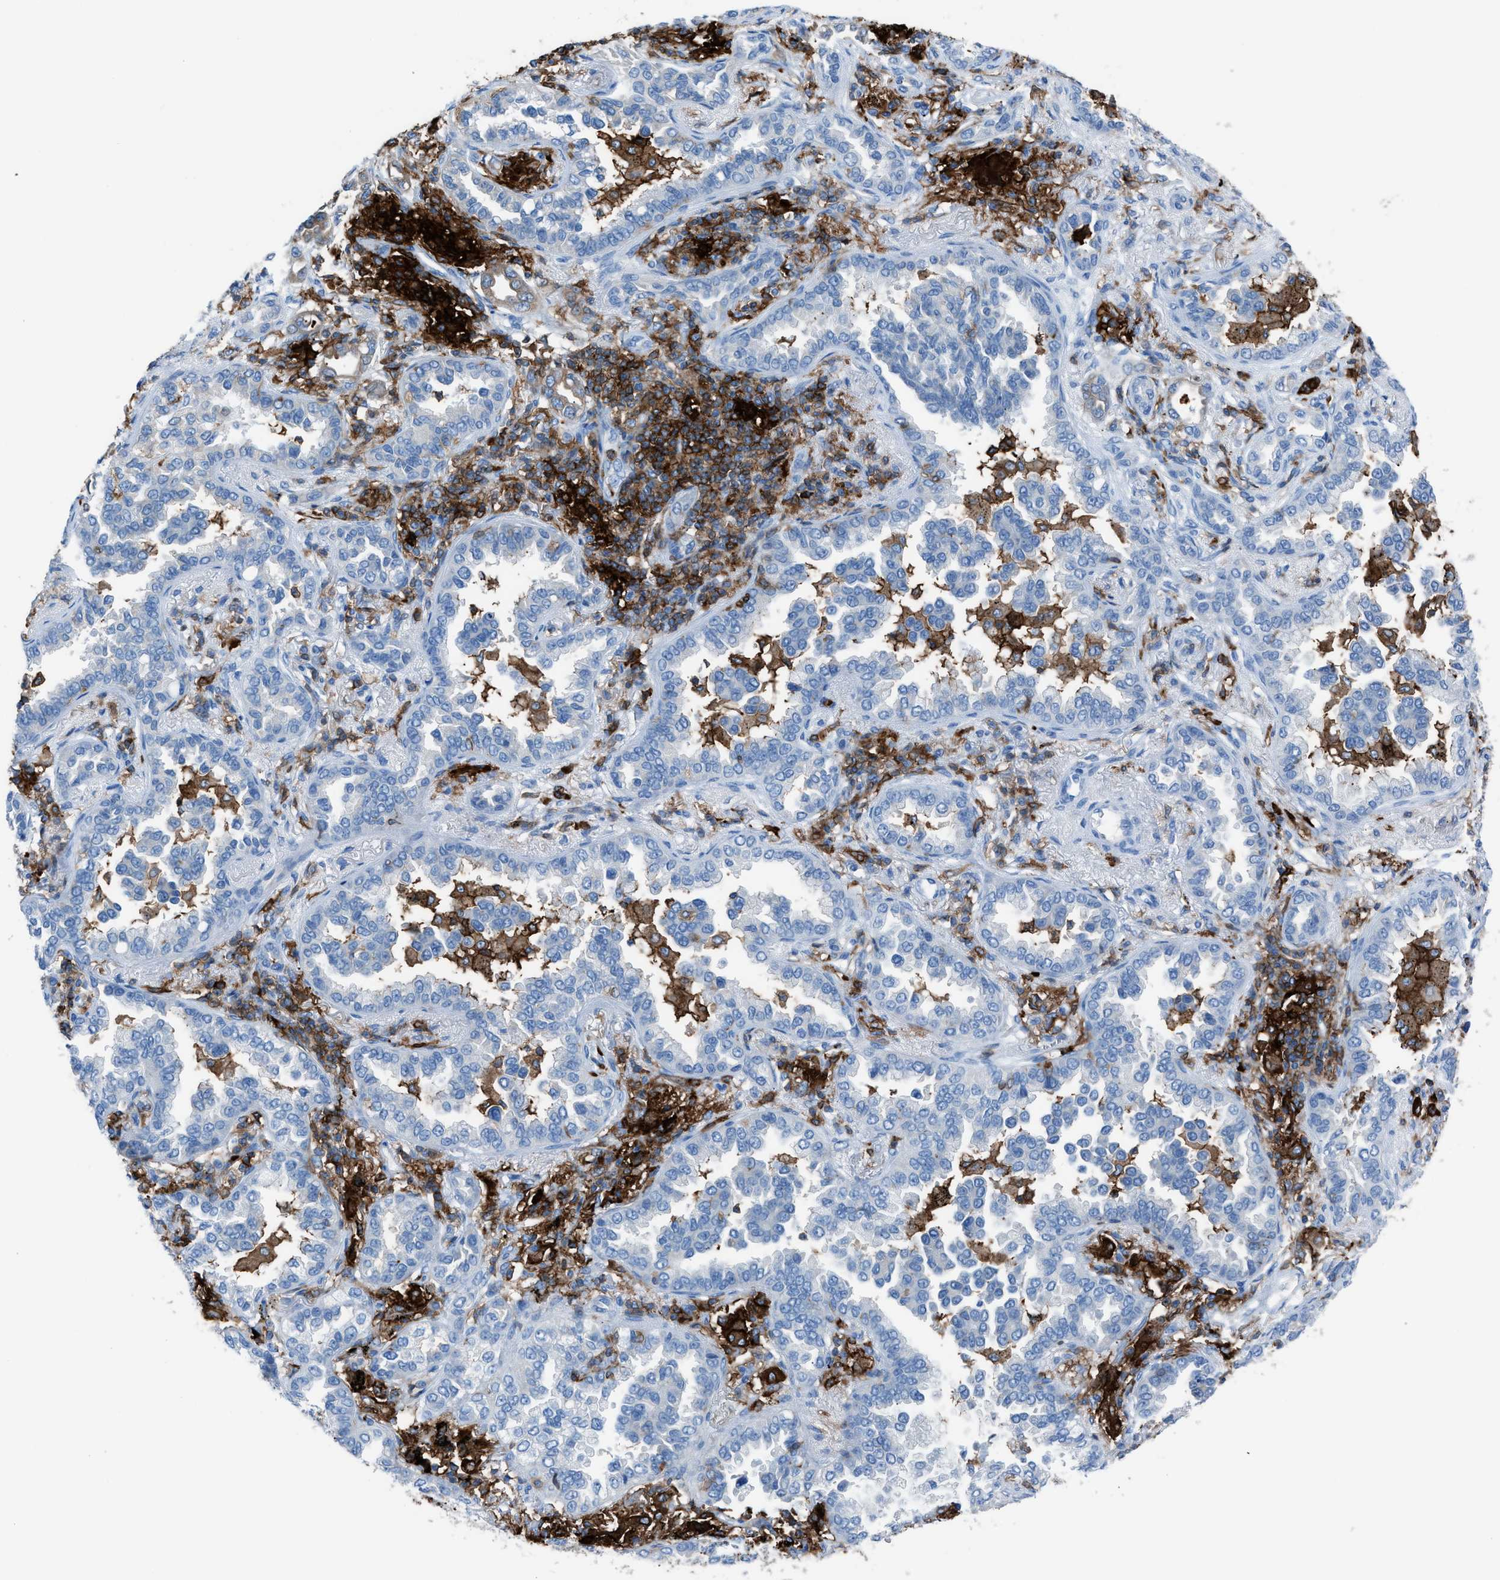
{"staining": {"intensity": "negative", "quantity": "none", "location": "none"}, "tissue": "lung cancer", "cell_type": "Tumor cells", "image_type": "cancer", "snomed": [{"axis": "morphology", "description": "Normal tissue, NOS"}, {"axis": "morphology", "description": "Adenocarcinoma, NOS"}, {"axis": "topography", "description": "Lung"}], "caption": "Photomicrograph shows no significant protein positivity in tumor cells of lung adenocarcinoma. (DAB immunohistochemistry visualized using brightfield microscopy, high magnification).", "gene": "ITGB2", "patient": {"sex": "male", "age": 59}}